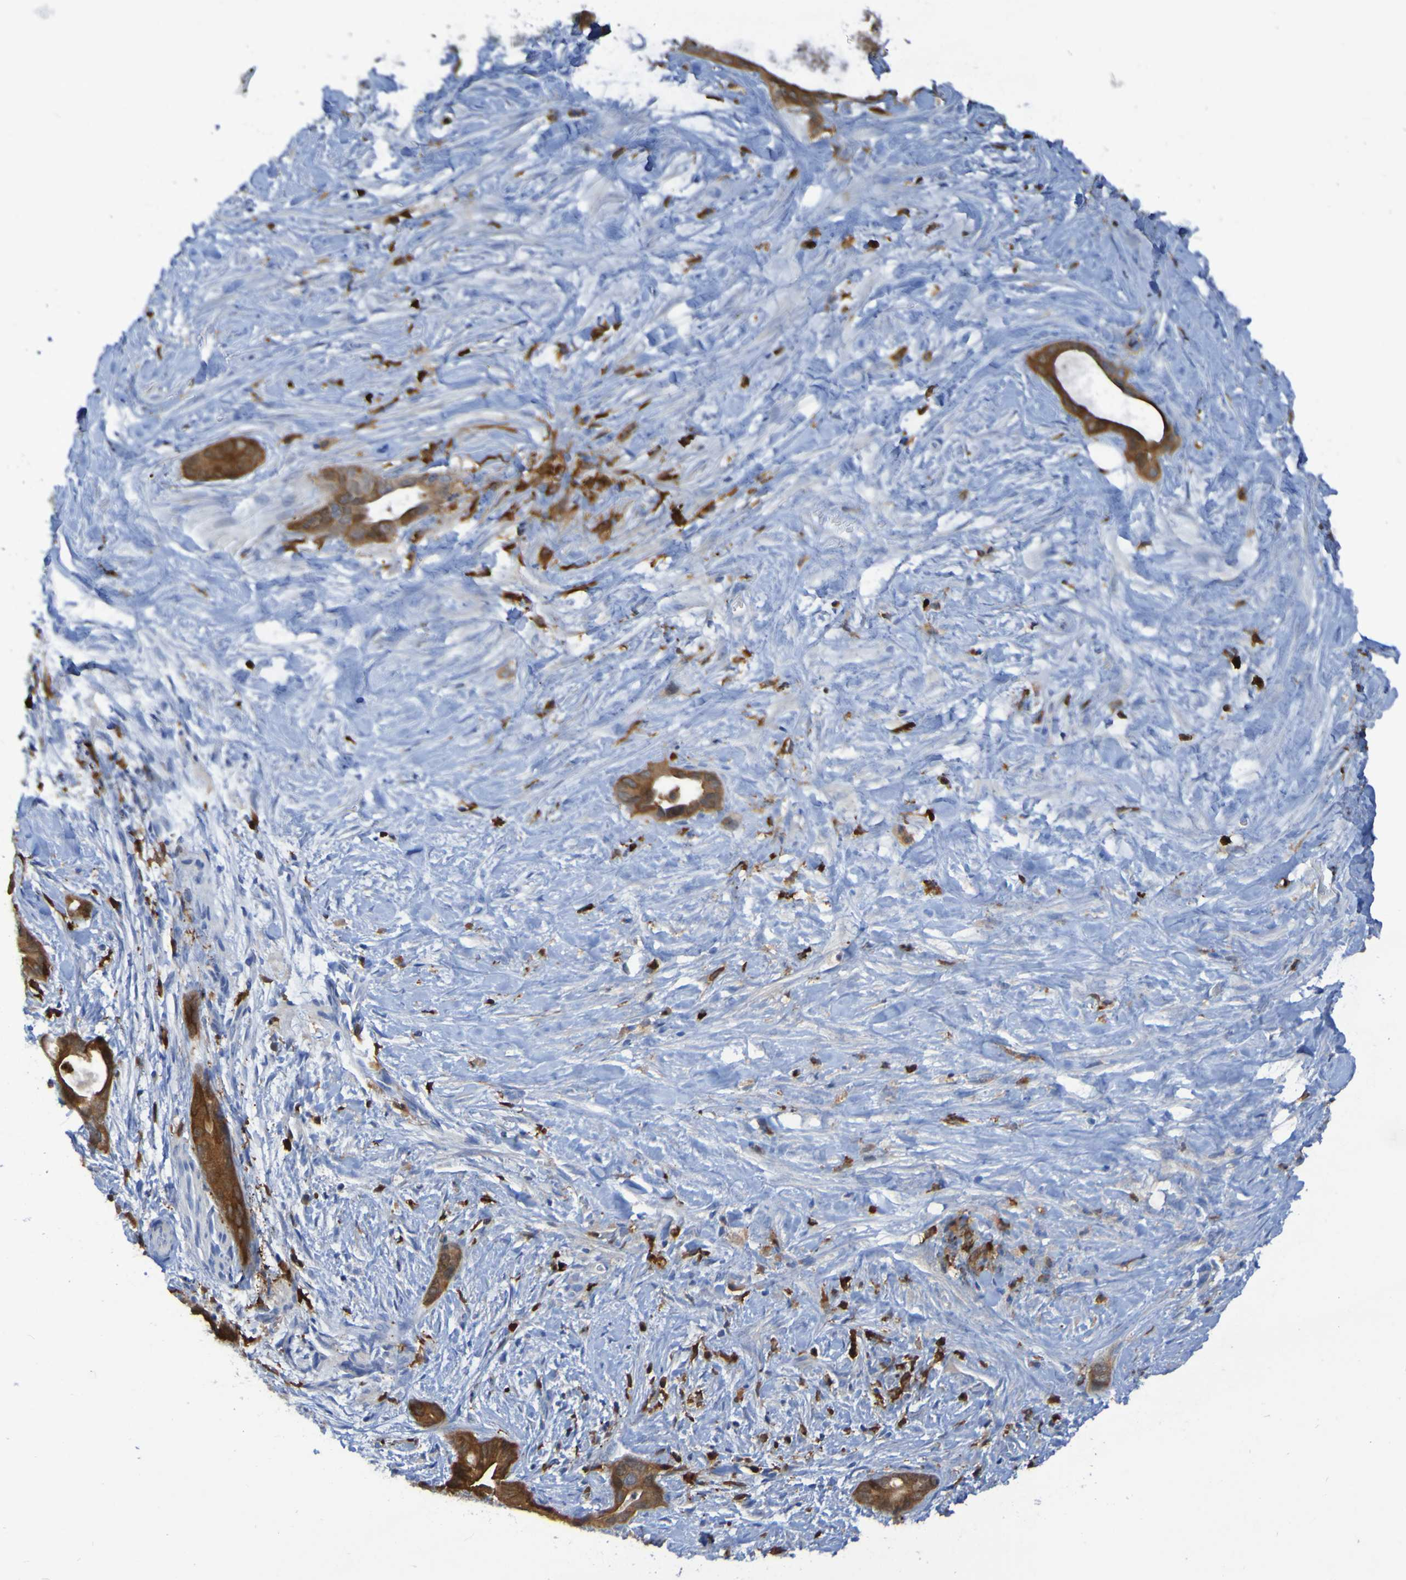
{"staining": {"intensity": "moderate", "quantity": ">75%", "location": "cytoplasmic/membranous"}, "tissue": "liver cancer", "cell_type": "Tumor cells", "image_type": "cancer", "snomed": [{"axis": "morphology", "description": "Cholangiocarcinoma"}, {"axis": "topography", "description": "Liver"}], "caption": "Liver cancer was stained to show a protein in brown. There is medium levels of moderate cytoplasmic/membranous positivity in about >75% of tumor cells.", "gene": "MPPE1", "patient": {"sex": "female", "age": 55}}